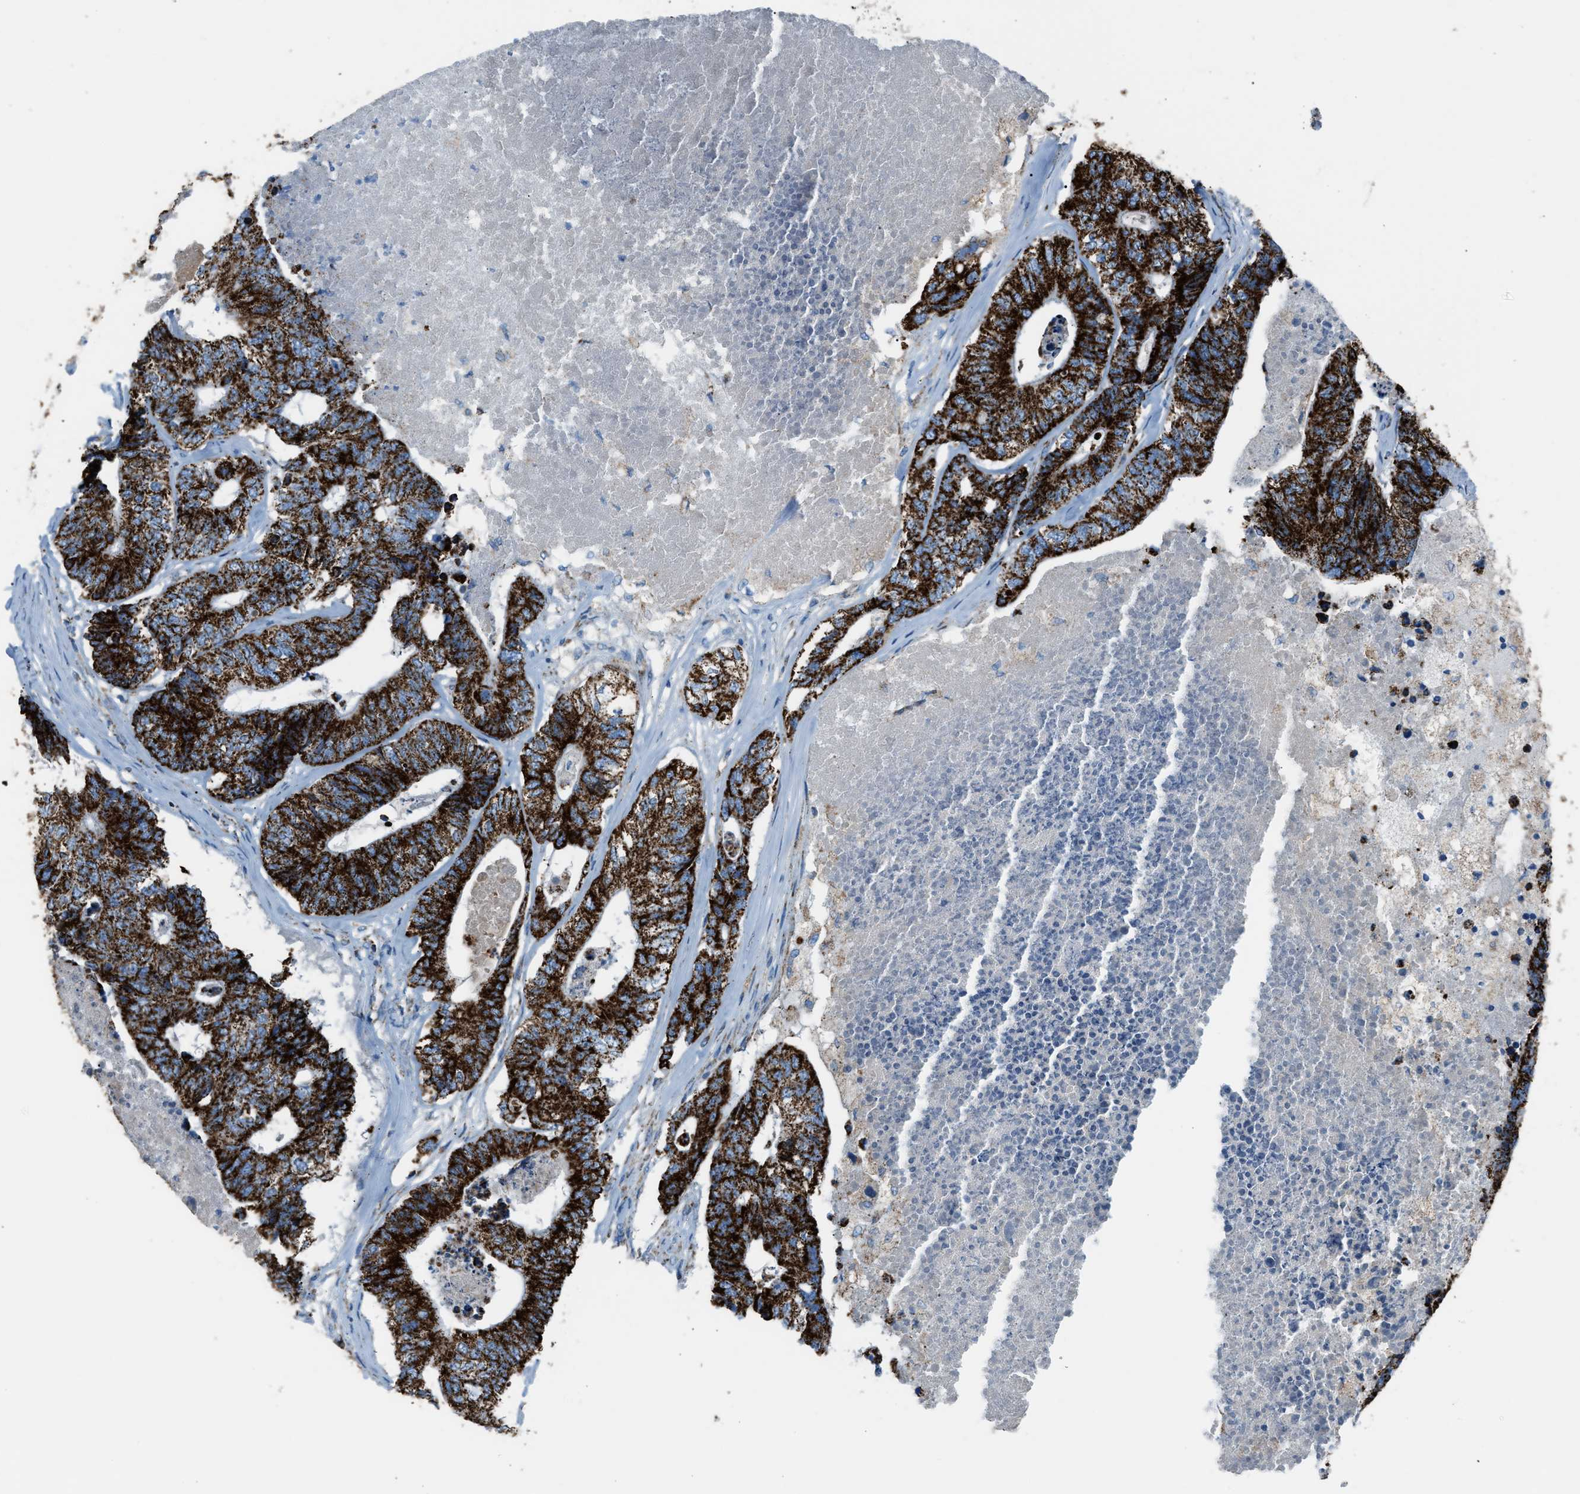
{"staining": {"intensity": "strong", "quantity": ">75%", "location": "cytoplasmic/membranous"}, "tissue": "colorectal cancer", "cell_type": "Tumor cells", "image_type": "cancer", "snomed": [{"axis": "morphology", "description": "Adenocarcinoma, NOS"}, {"axis": "topography", "description": "Colon"}], "caption": "A brown stain labels strong cytoplasmic/membranous positivity of a protein in human adenocarcinoma (colorectal) tumor cells.", "gene": "MDH2", "patient": {"sex": "female", "age": 67}}